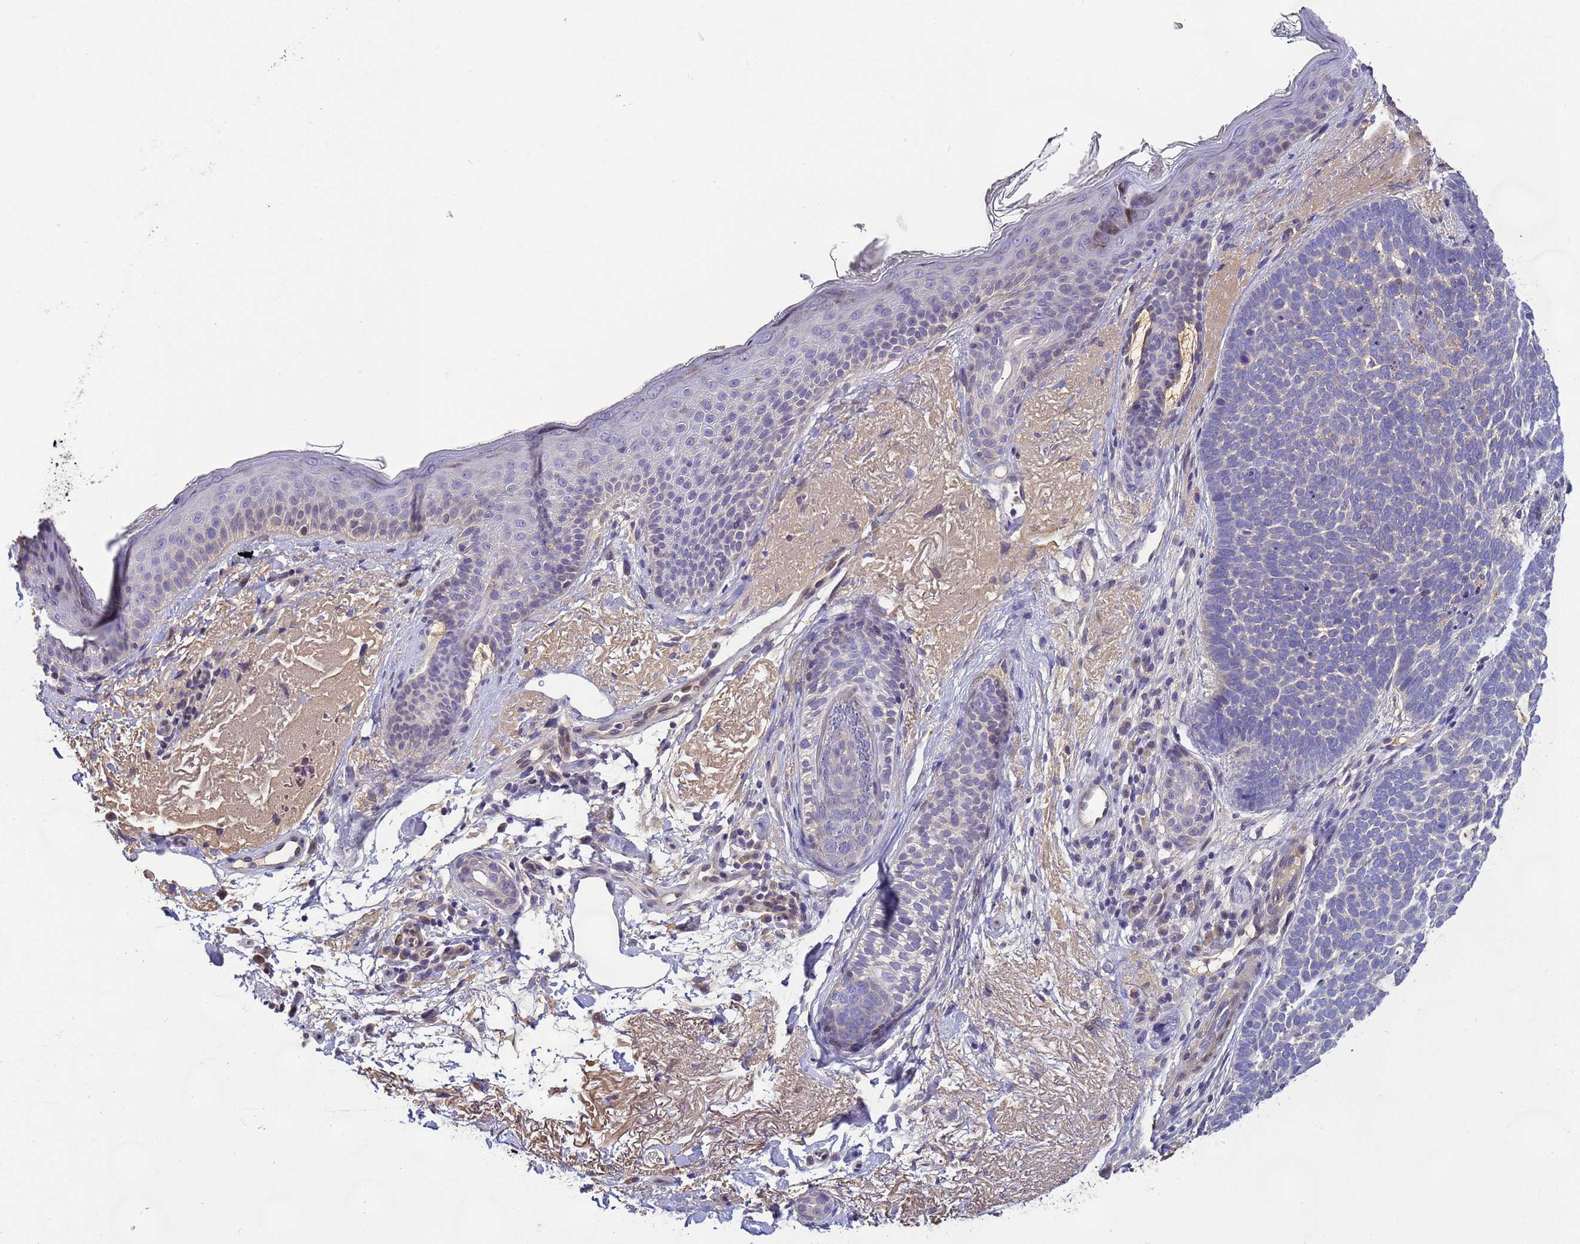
{"staining": {"intensity": "negative", "quantity": "none", "location": "none"}, "tissue": "skin cancer", "cell_type": "Tumor cells", "image_type": "cancer", "snomed": [{"axis": "morphology", "description": "Basal cell carcinoma"}, {"axis": "topography", "description": "Skin"}], "caption": "An image of human skin basal cell carcinoma is negative for staining in tumor cells.", "gene": "TBCD", "patient": {"sex": "female", "age": 77}}